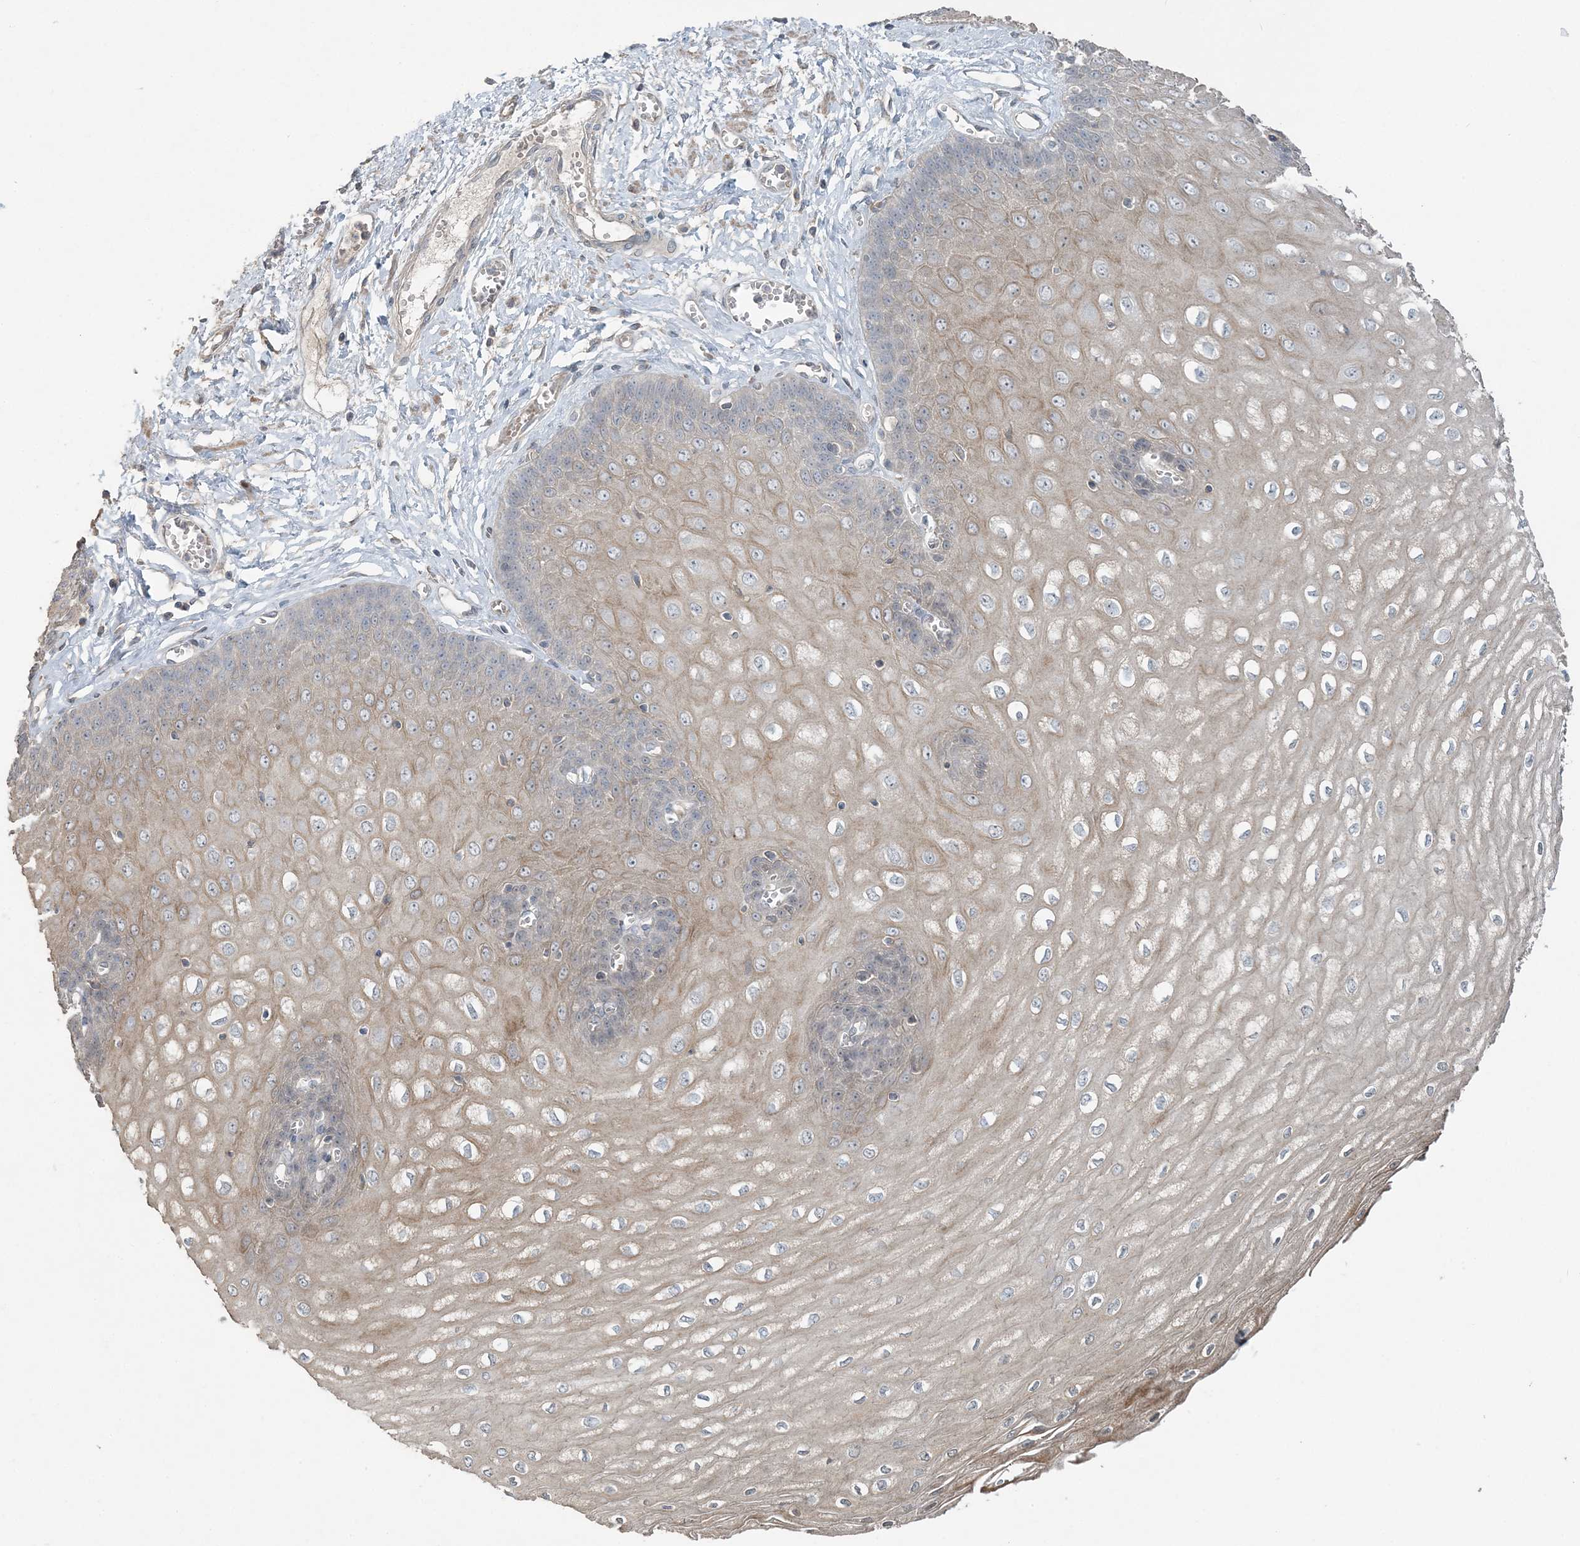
{"staining": {"intensity": "weak", "quantity": "25%-75%", "location": "cytoplasmic/membranous"}, "tissue": "esophagus", "cell_type": "Squamous epithelial cells", "image_type": "normal", "snomed": [{"axis": "morphology", "description": "Normal tissue, NOS"}, {"axis": "topography", "description": "Esophagus"}], "caption": "This micrograph shows normal esophagus stained with immunohistochemistry (IHC) to label a protein in brown. The cytoplasmic/membranous of squamous epithelial cells show weak positivity for the protein. Nuclei are counter-stained blue.", "gene": "SLC4A10", "patient": {"sex": "male", "age": 60}}